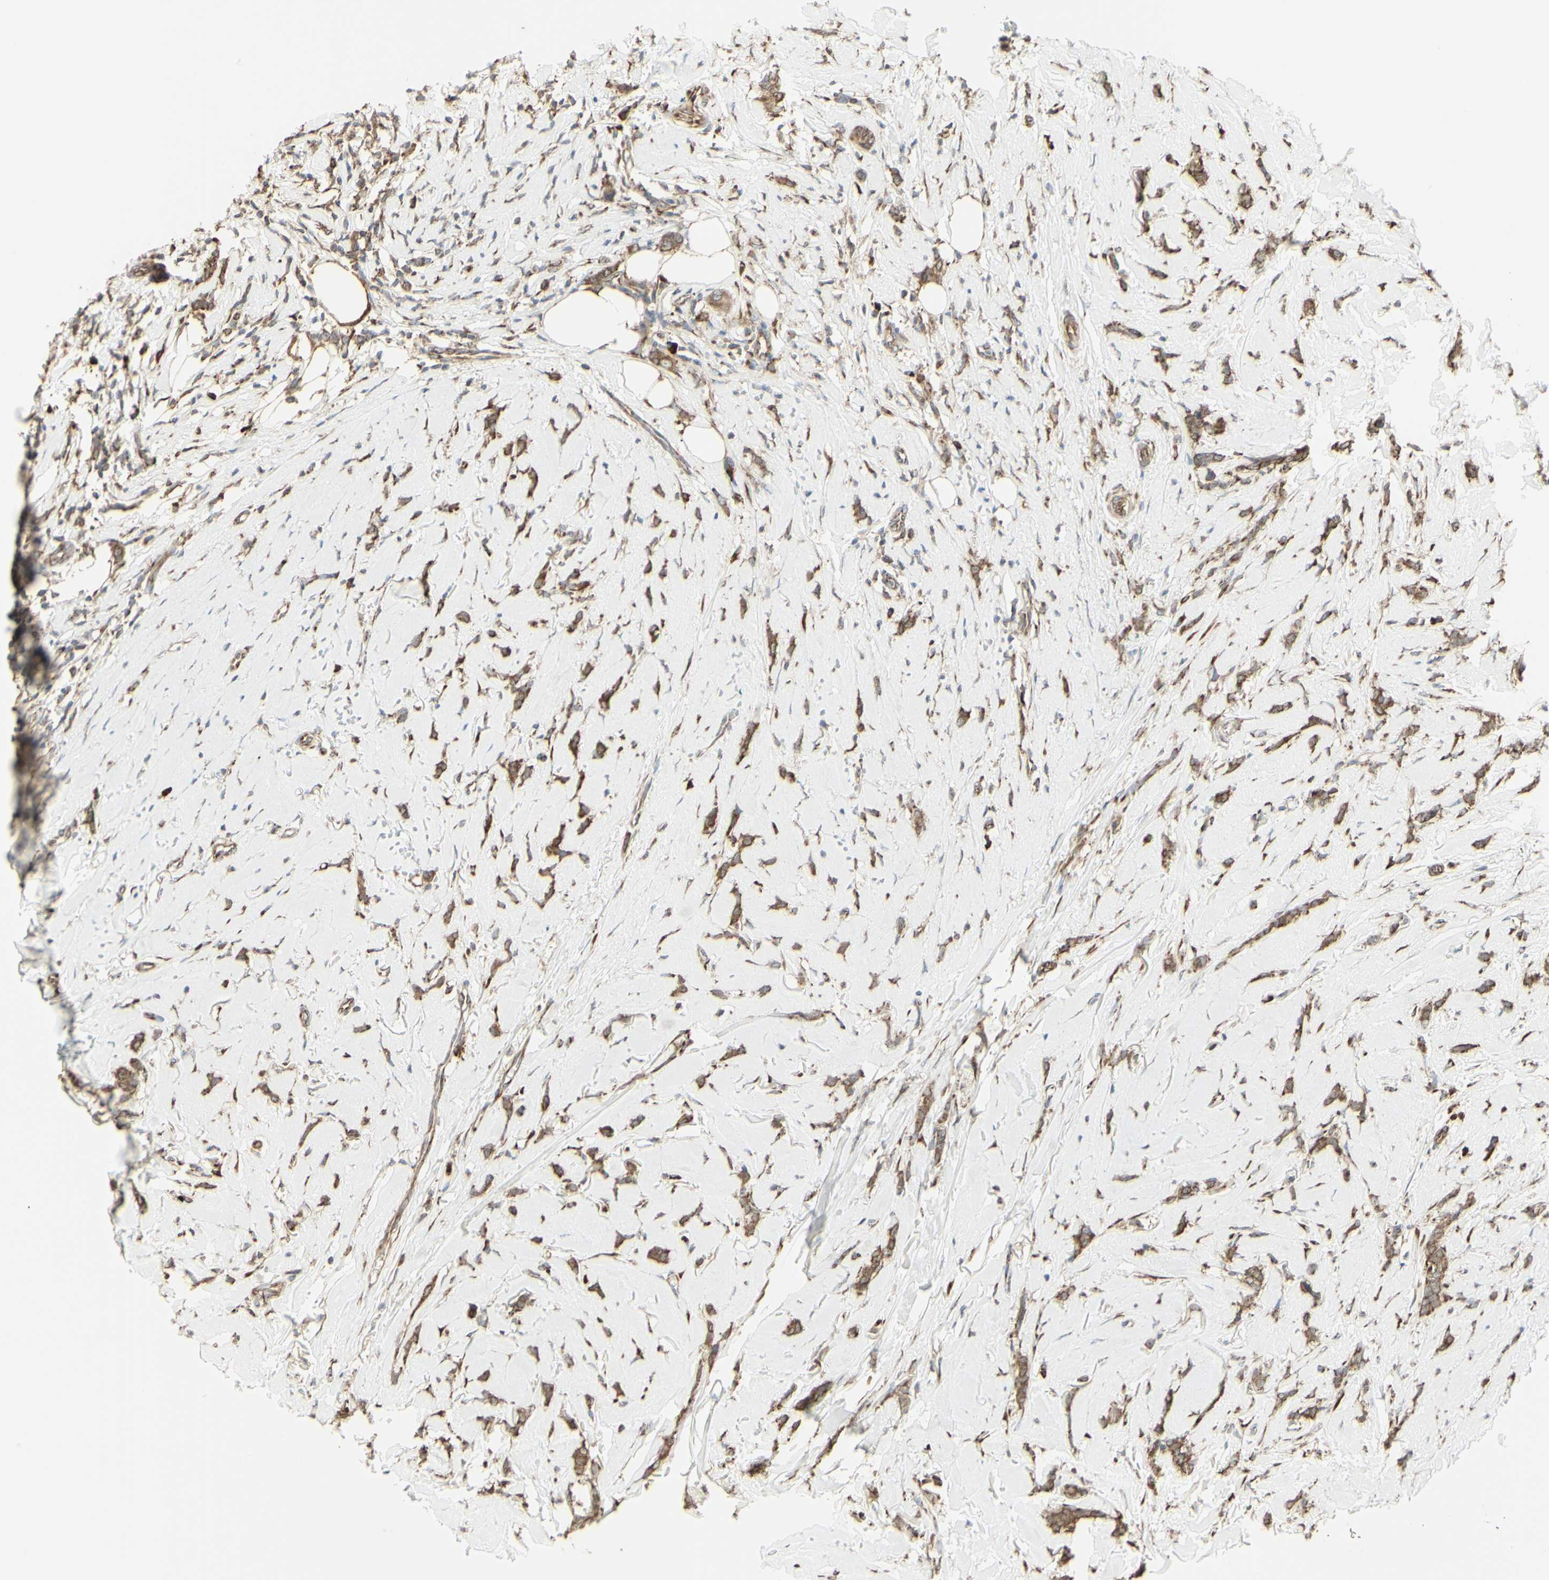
{"staining": {"intensity": "moderate", "quantity": ">75%", "location": "cytoplasmic/membranous"}, "tissue": "breast cancer", "cell_type": "Tumor cells", "image_type": "cancer", "snomed": [{"axis": "morphology", "description": "Lobular carcinoma"}, {"axis": "topography", "description": "Skin"}, {"axis": "topography", "description": "Breast"}], "caption": "This photomicrograph reveals immunohistochemistry (IHC) staining of breast cancer, with medium moderate cytoplasmic/membranous staining in approximately >75% of tumor cells.", "gene": "EEF1B2", "patient": {"sex": "female", "age": 46}}